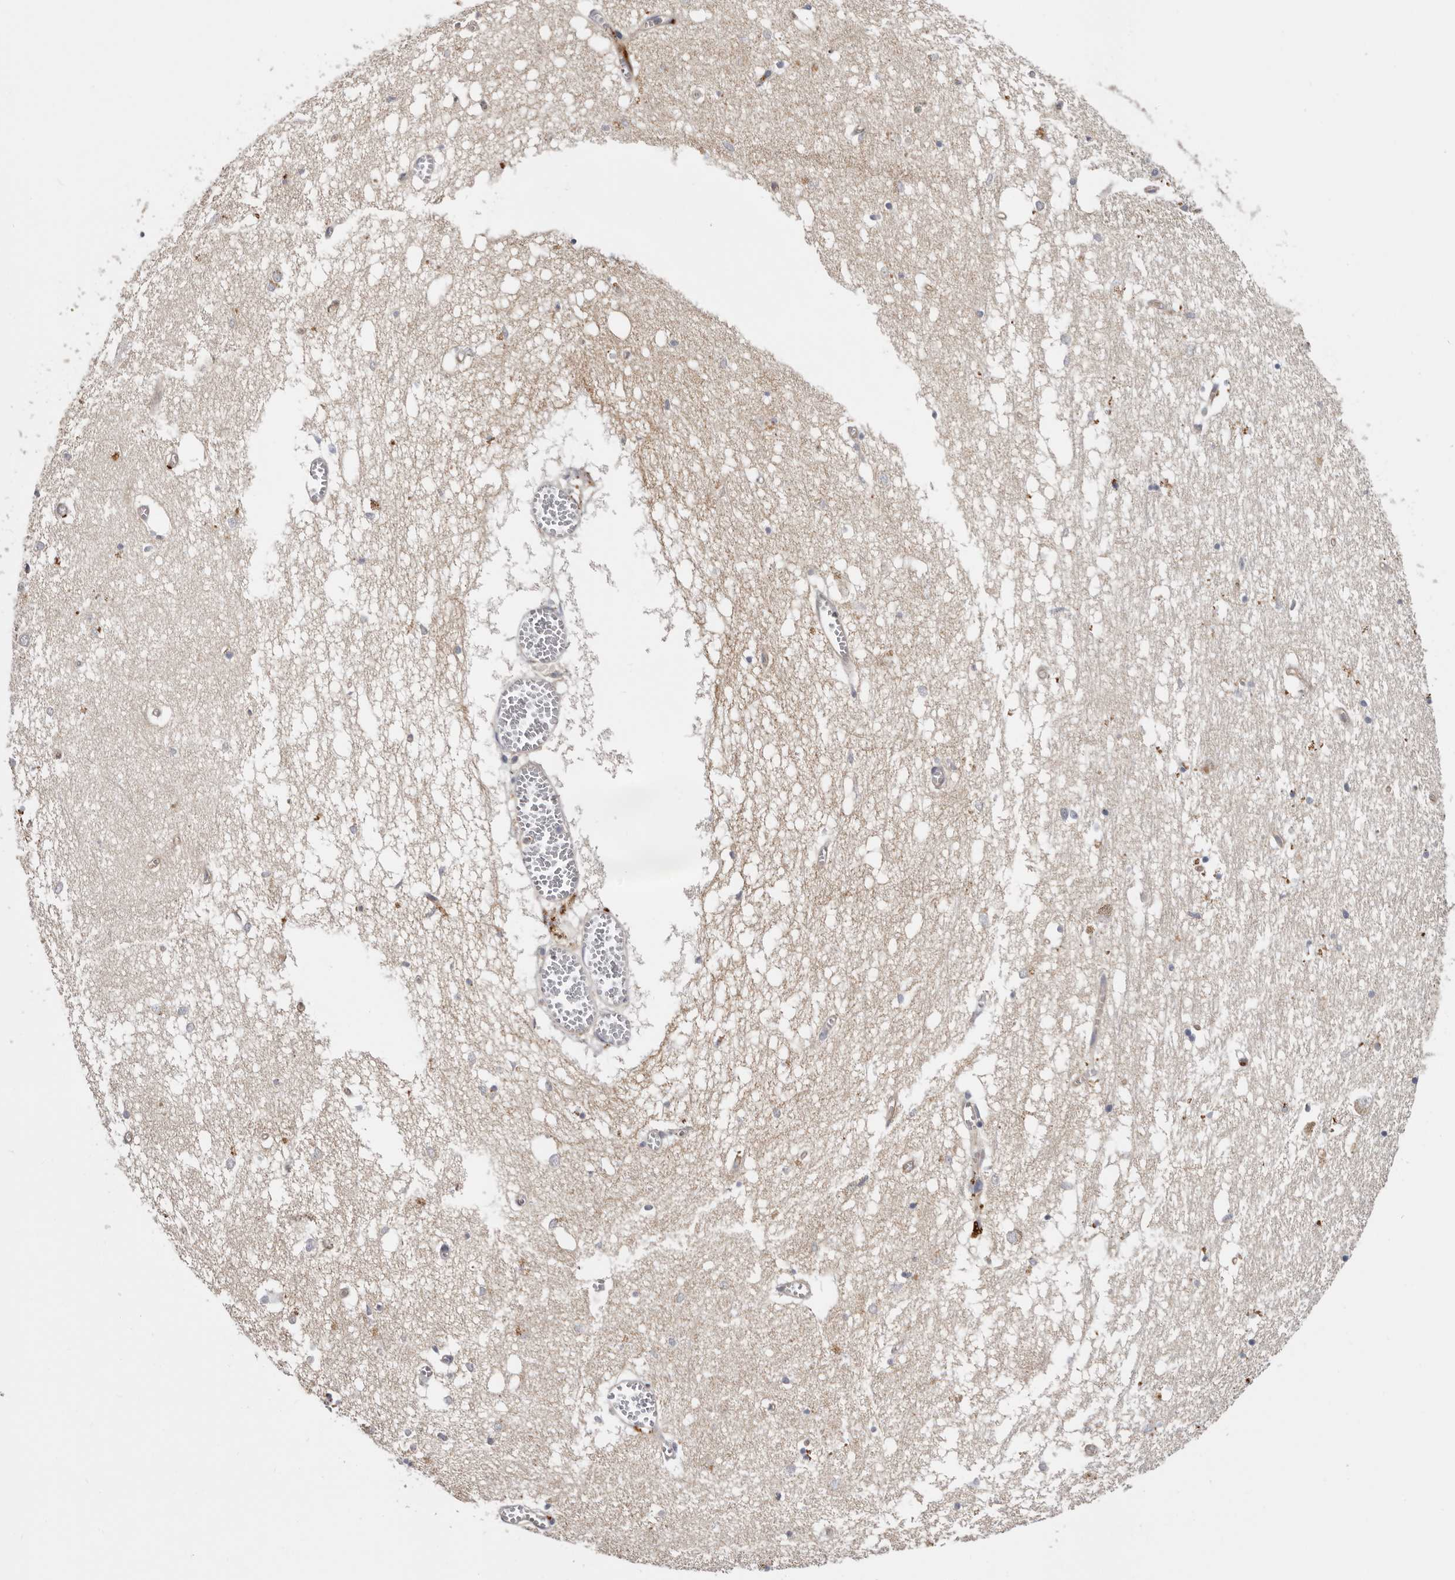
{"staining": {"intensity": "weak", "quantity": "<25%", "location": "cytoplasmic/membranous"}, "tissue": "hippocampus", "cell_type": "Glial cells", "image_type": "normal", "snomed": [{"axis": "morphology", "description": "Normal tissue, NOS"}, {"axis": "topography", "description": "Hippocampus"}], "caption": "Immunohistochemistry (IHC) image of normal hippocampus: human hippocampus stained with DAB reveals no significant protein staining in glial cells. (DAB immunohistochemistry (IHC) visualized using brightfield microscopy, high magnification).", "gene": "INKA2", "patient": {"sex": "male", "age": 70}}